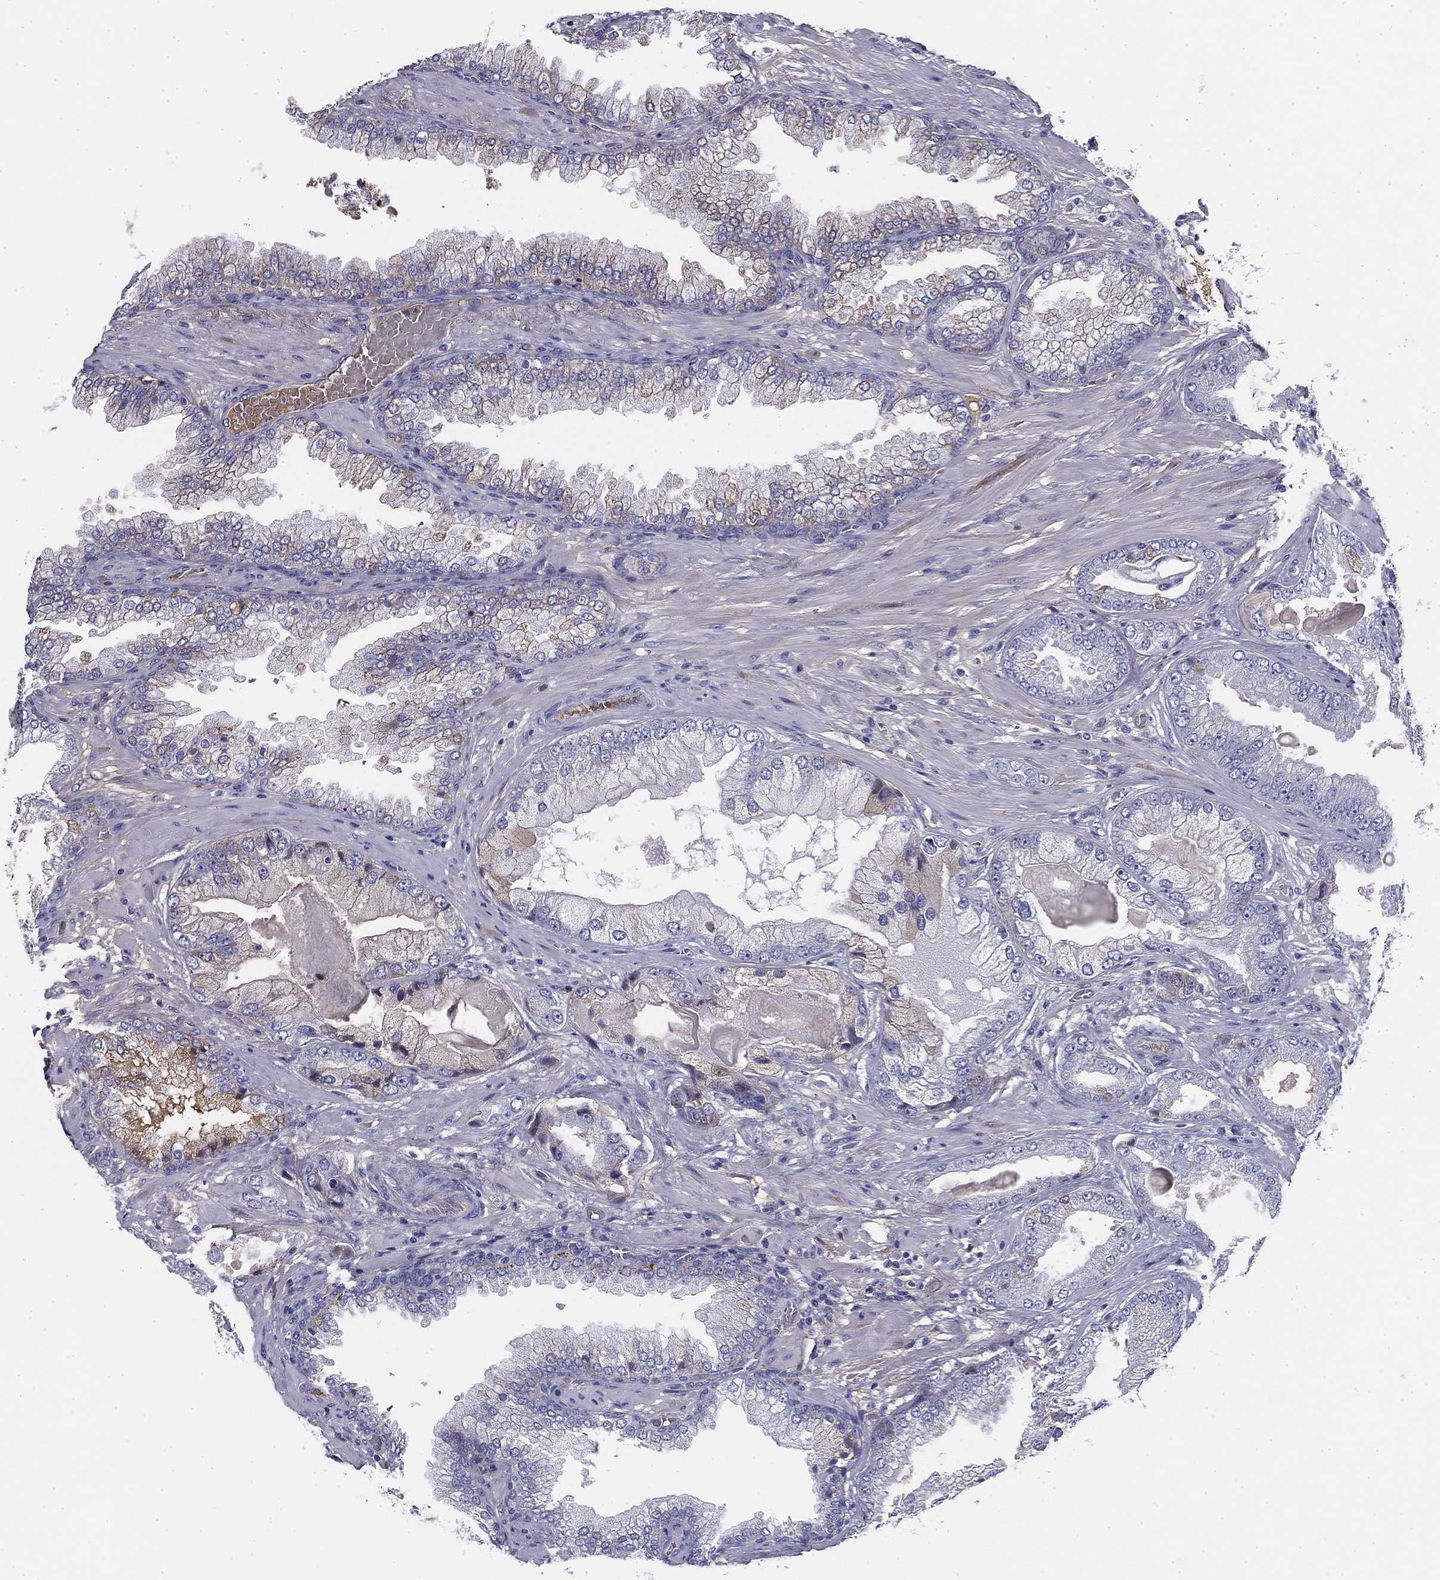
{"staining": {"intensity": "weak", "quantity": "<25%", "location": "cytoplasmic/membranous"}, "tissue": "prostate cancer", "cell_type": "Tumor cells", "image_type": "cancer", "snomed": [{"axis": "morphology", "description": "Adenocarcinoma, Low grade"}, {"axis": "topography", "description": "Prostate"}], "caption": "Tumor cells are negative for protein expression in human prostate low-grade adenocarcinoma.", "gene": "CPLX4", "patient": {"sex": "male", "age": 57}}